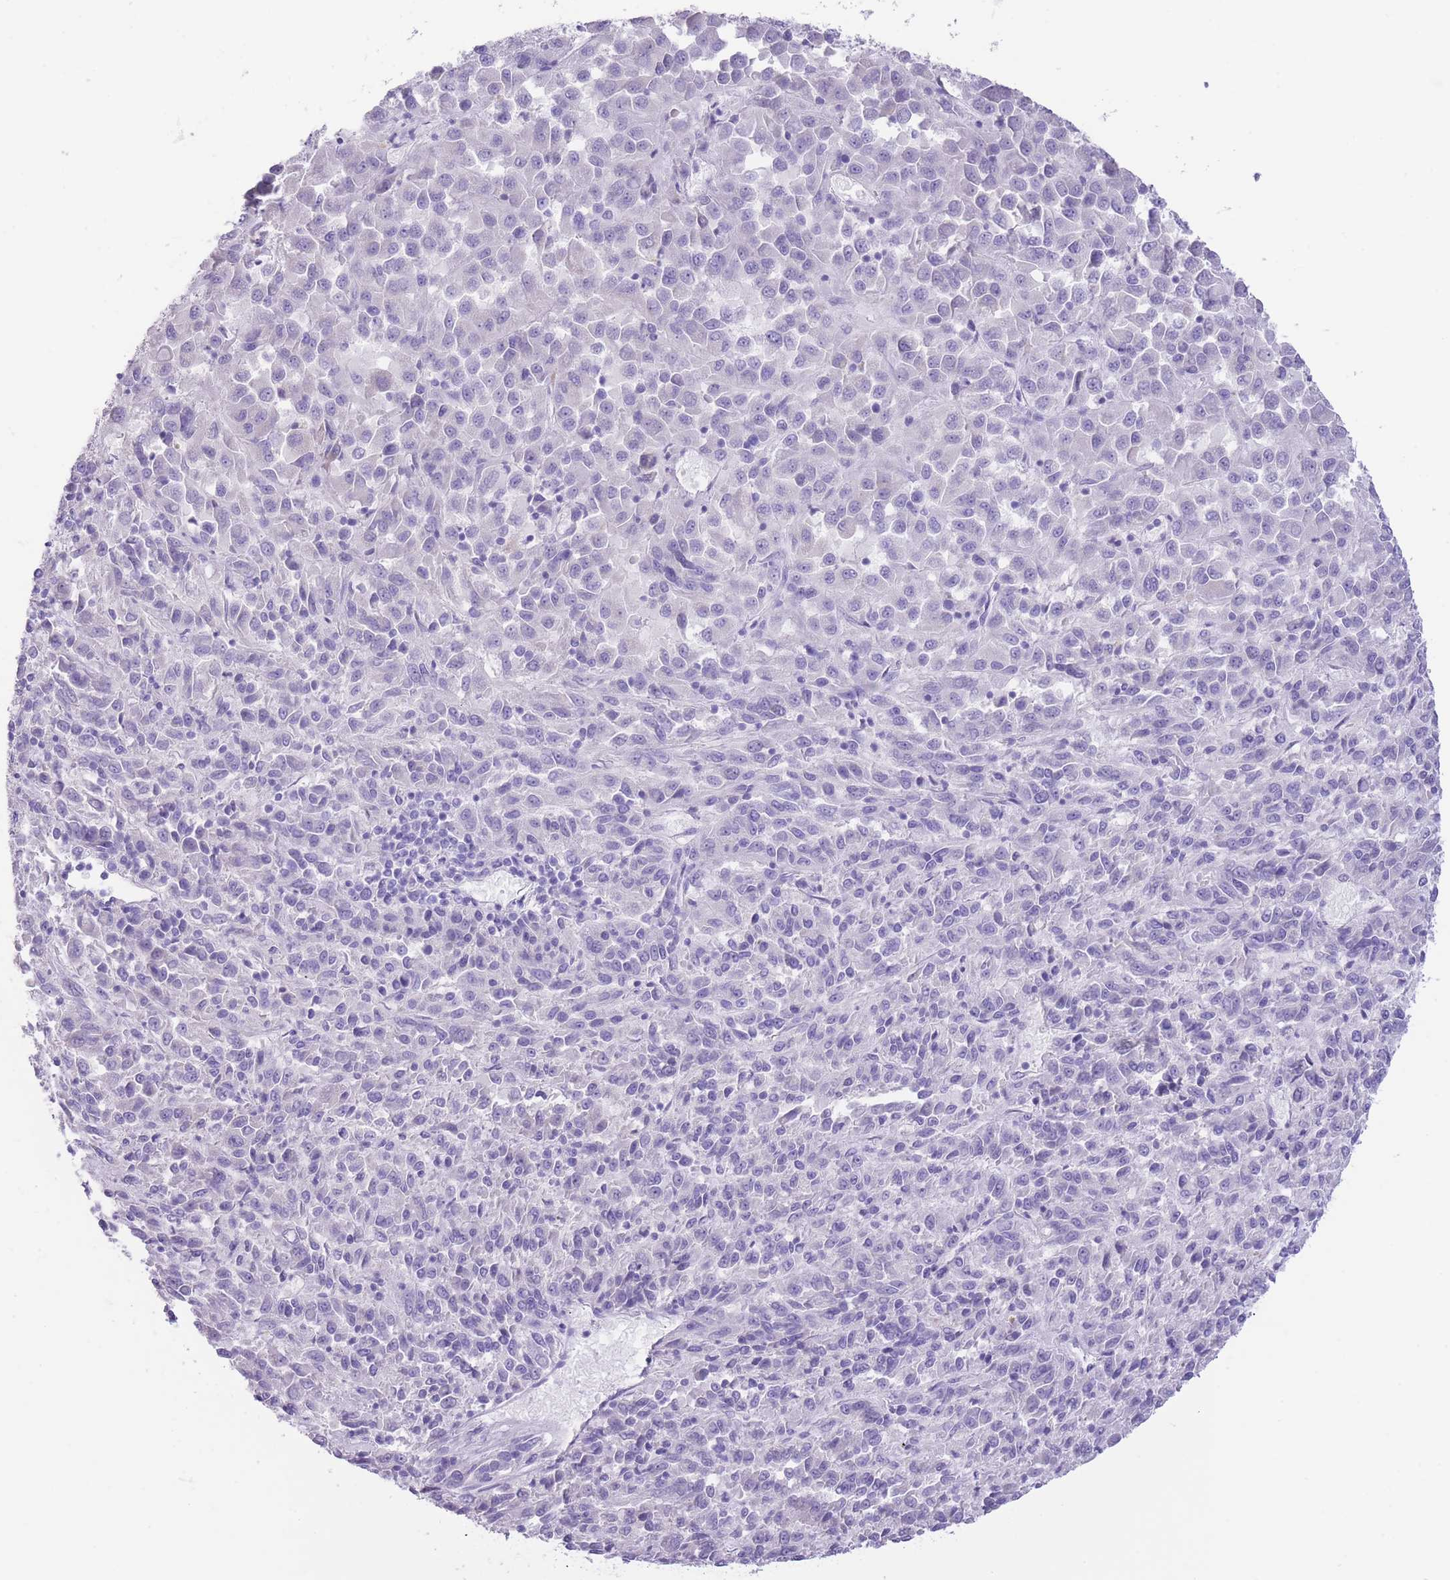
{"staining": {"intensity": "negative", "quantity": "none", "location": "none"}, "tissue": "melanoma", "cell_type": "Tumor cells", "image_type": "cancer", "snomed": [{"axis": "morphology", "description": "Malignant melanoma, Metastatic site"}, {"axis": "topography", "description": "Lung"}], "caption": "Protein analysis of melanoma exhibits no significant expression in tumor cells.", "gene": "RAI2", "patient": {"sex": "male", "age": 64}}